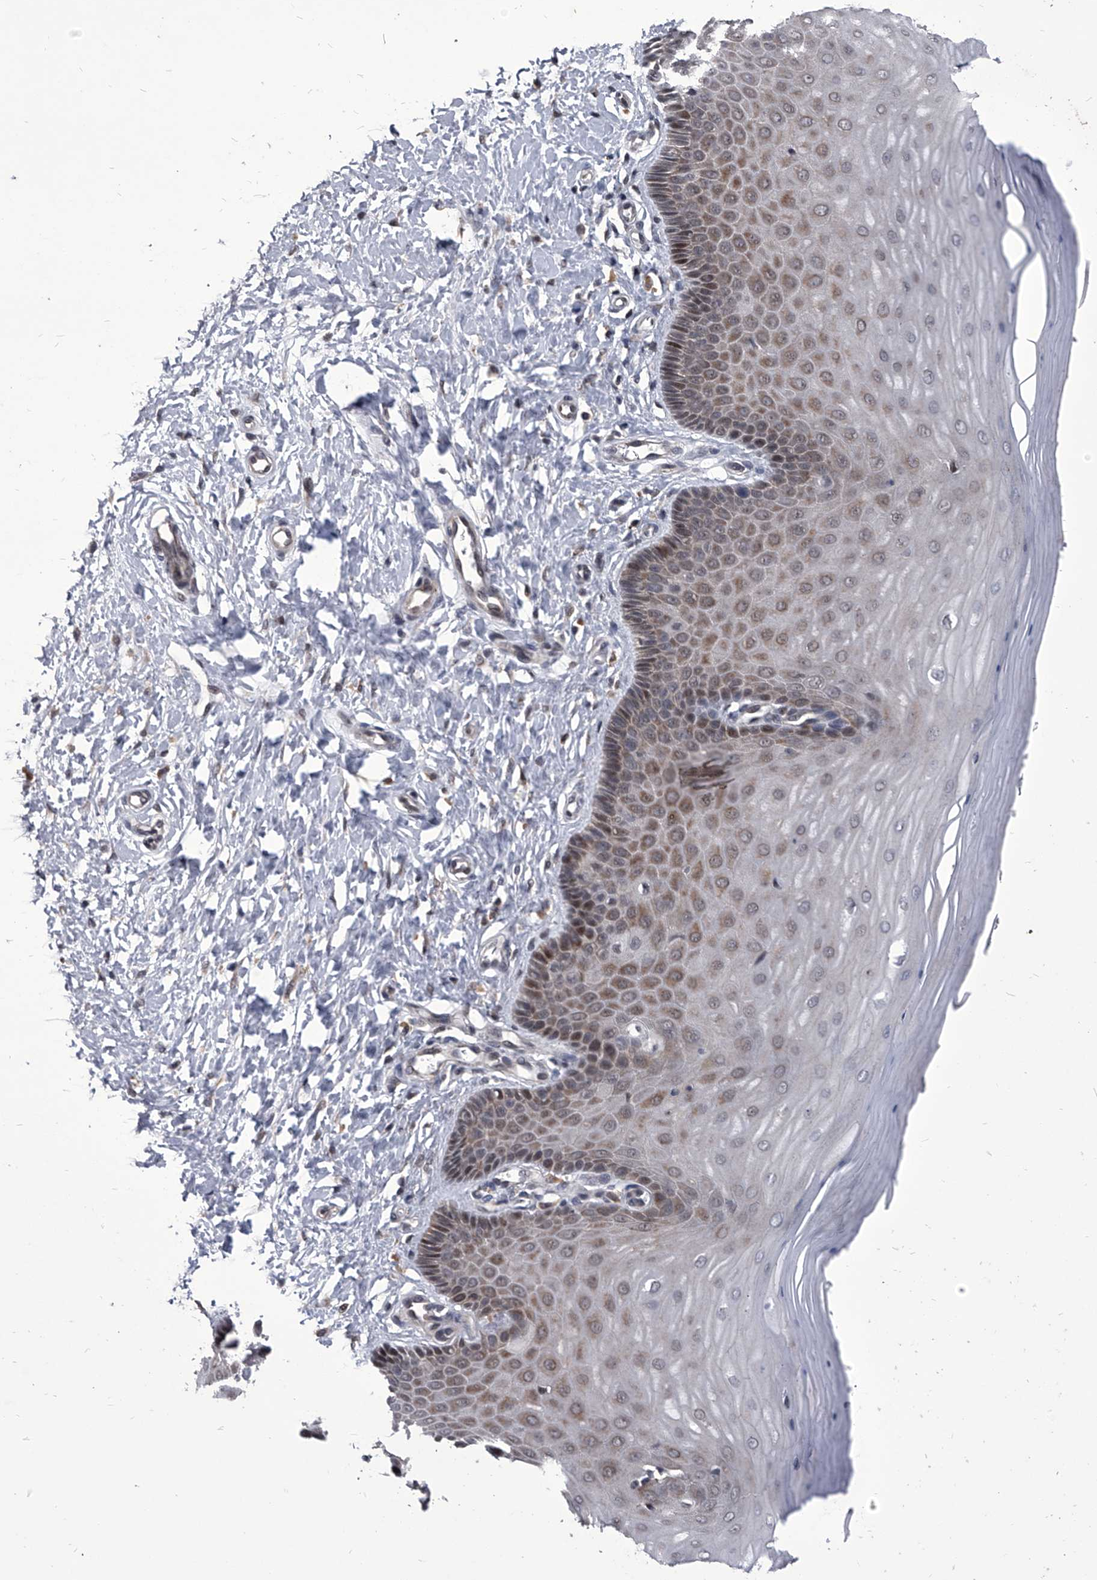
{"staining": {"intensity": "moderate", "quantity": "25%-75%", "location": "cytoplasmic/membranous,nuclear"}, "tissue": "cervix", "cell_type": "Glandular cells", "image_type": "normal", "snomed": [{"axis": "morphology", "description": "Normal tissue, NOS"}, {"axis": "topography", "description": "Cervix"}], "caption": "A medium amount of moderate cytoplasmic/membranous,nuclear staining is present in about 25%-75% of glandular cells in benign cervix. (DAB (3,3'-diaminobenzidine) = brown stain, brightfield microscopy at high magnification).", "gene": "CMTR1", "patient": {"sex": "female", "age": 55}}